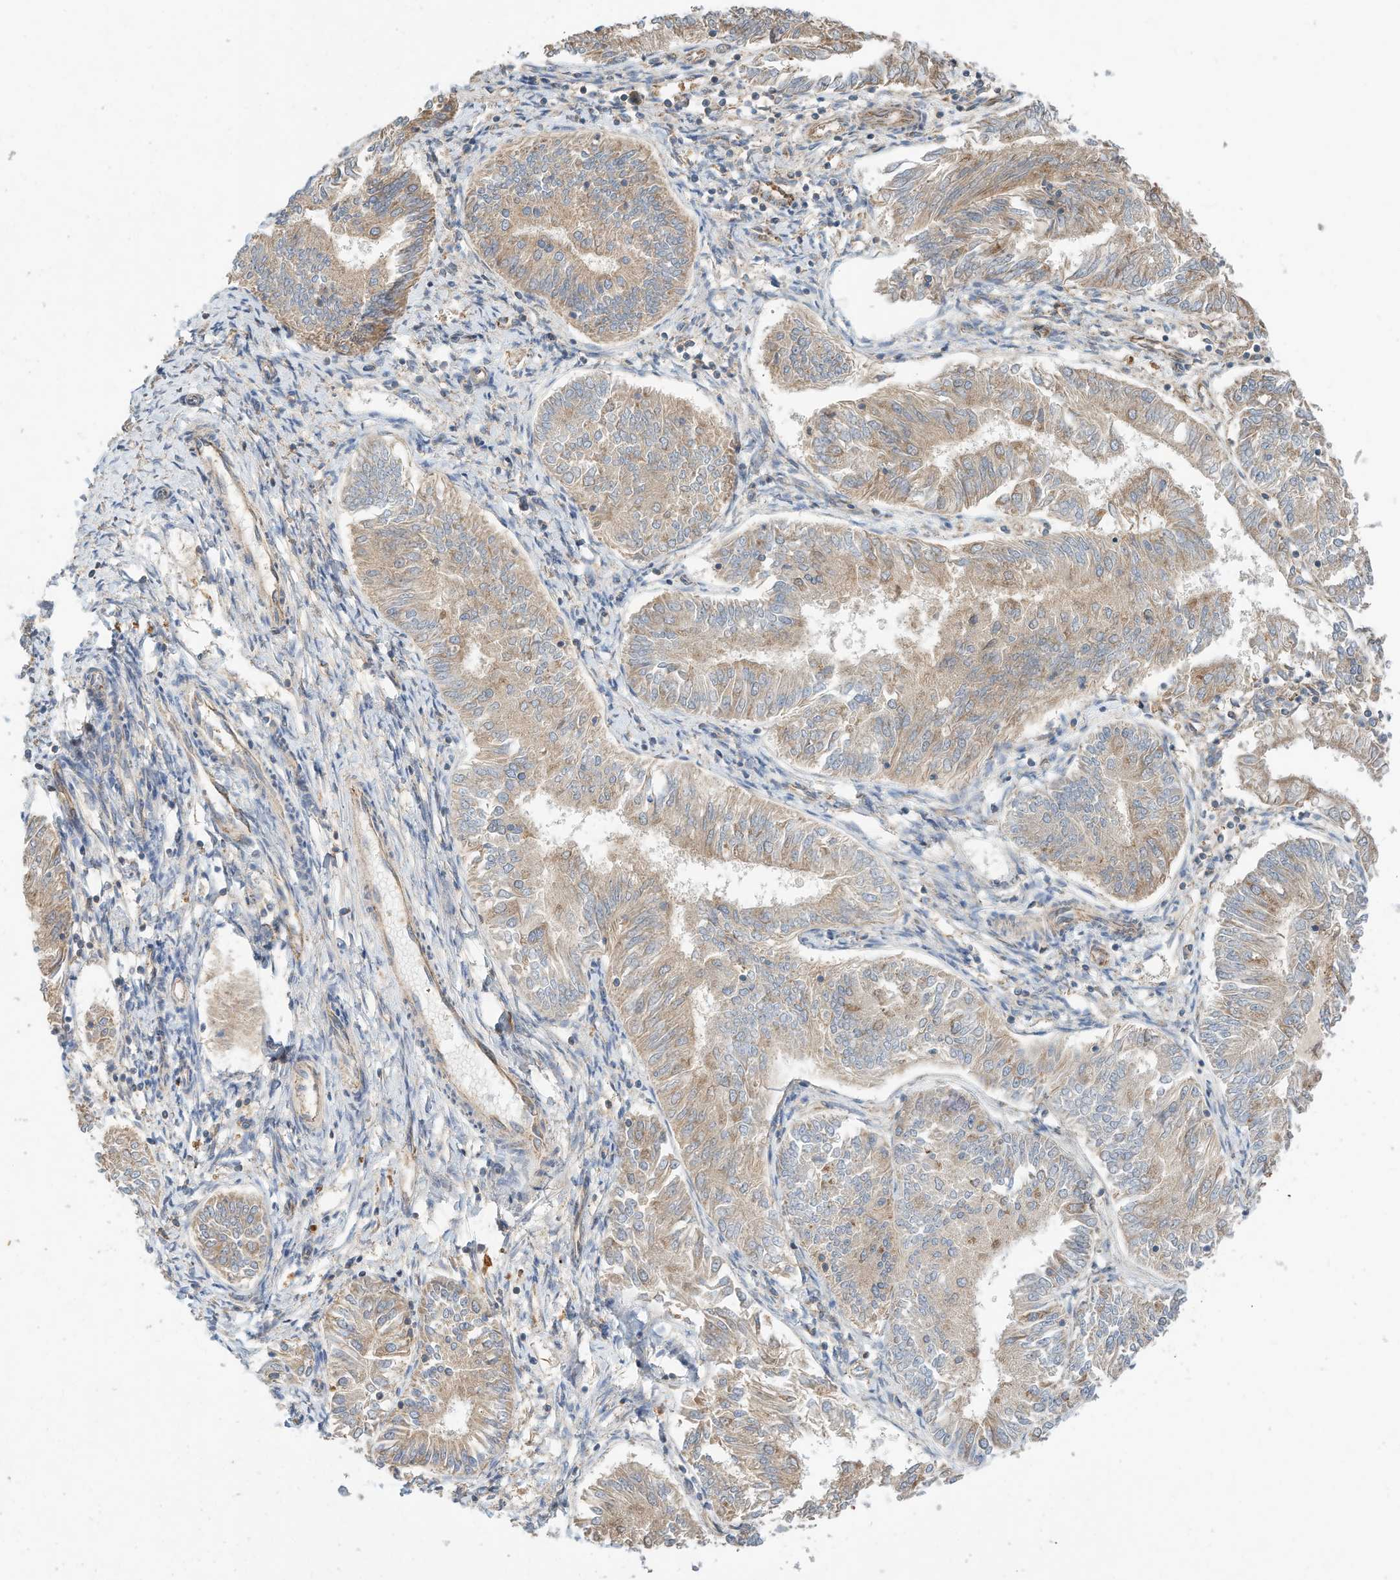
{"staining": {"intensity": "moderate", "quantity": ">75%", "location": "cytoplasmic/membranous"}, "tissue": "endometrial cancer", "cell_type": "Tumor cells", "image_type": "cancer", "snomed": [{"axis": "morphology", "description": "Adenocarcinoma, NOS"}, {"axis": "topography", "description": "Endometrium"}], "caption": "Adenocarcinoma (endometrial) stained with a protein marker reveals moderate staining in tumor cells.", "gene": "CPAMD8", "patient": {"sex": "female", "age": 58}}